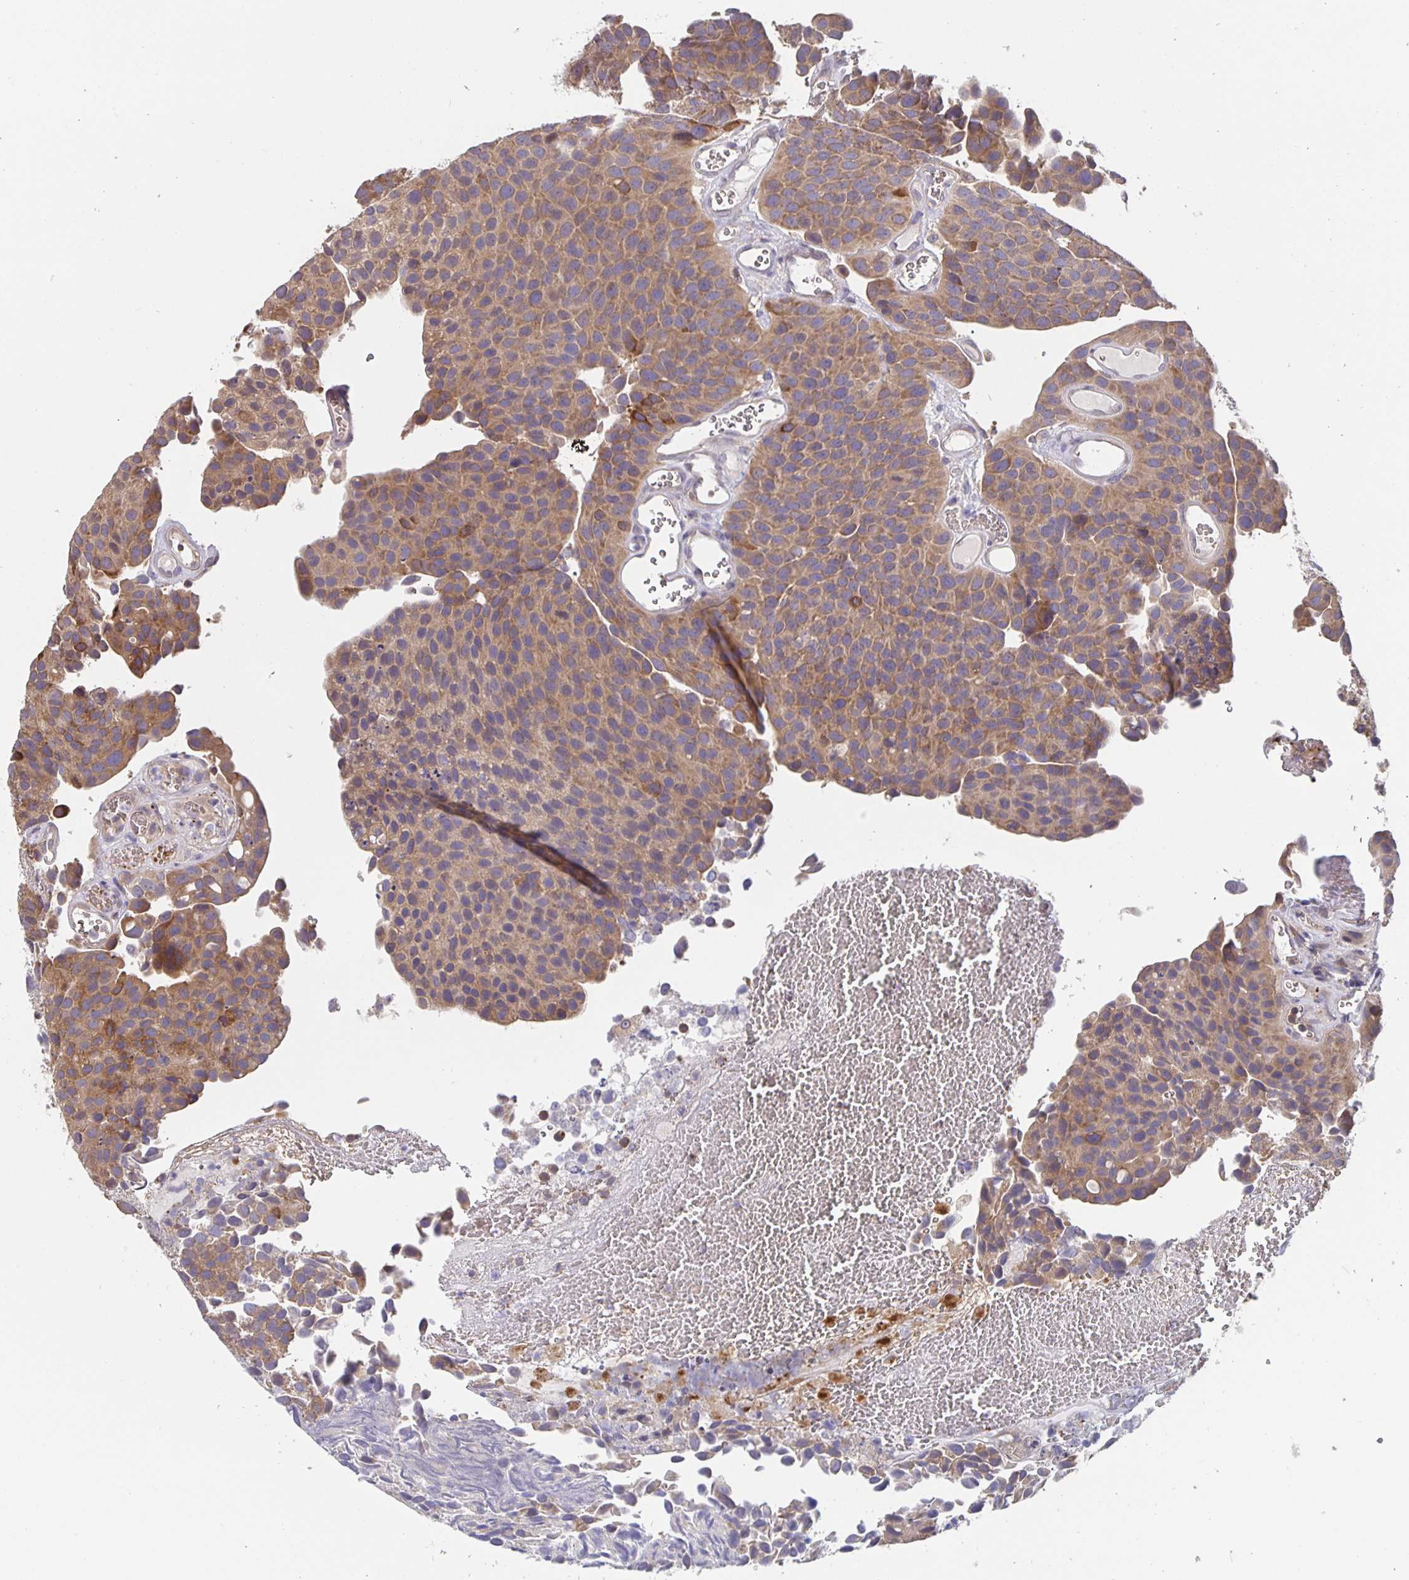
{"staining": {"intensity": "weak", "quantity": "25%-75%", "location": "cytoplasmic/membranous"}, "tissue": "urothelial cancer", "cell_type": "Tumor cells", "image_type": "cancer", "snomed": [{"axis": "morphology", "description": "Urothelial carcinoma, Low grade"}, {"axis": "topography", "description": "Urinary bladder"}], "caption": "Immunohistochemical staining of urothelial cancer demonstrates low levels of weak cytoplasmic/membranous expression in about 25%-75% of tumor cells. (DAB IHC, brown staining for protein, blue staining for nuclei).", "gene": "FEM1C", "patient": {"sex": "female", "age": 69}}